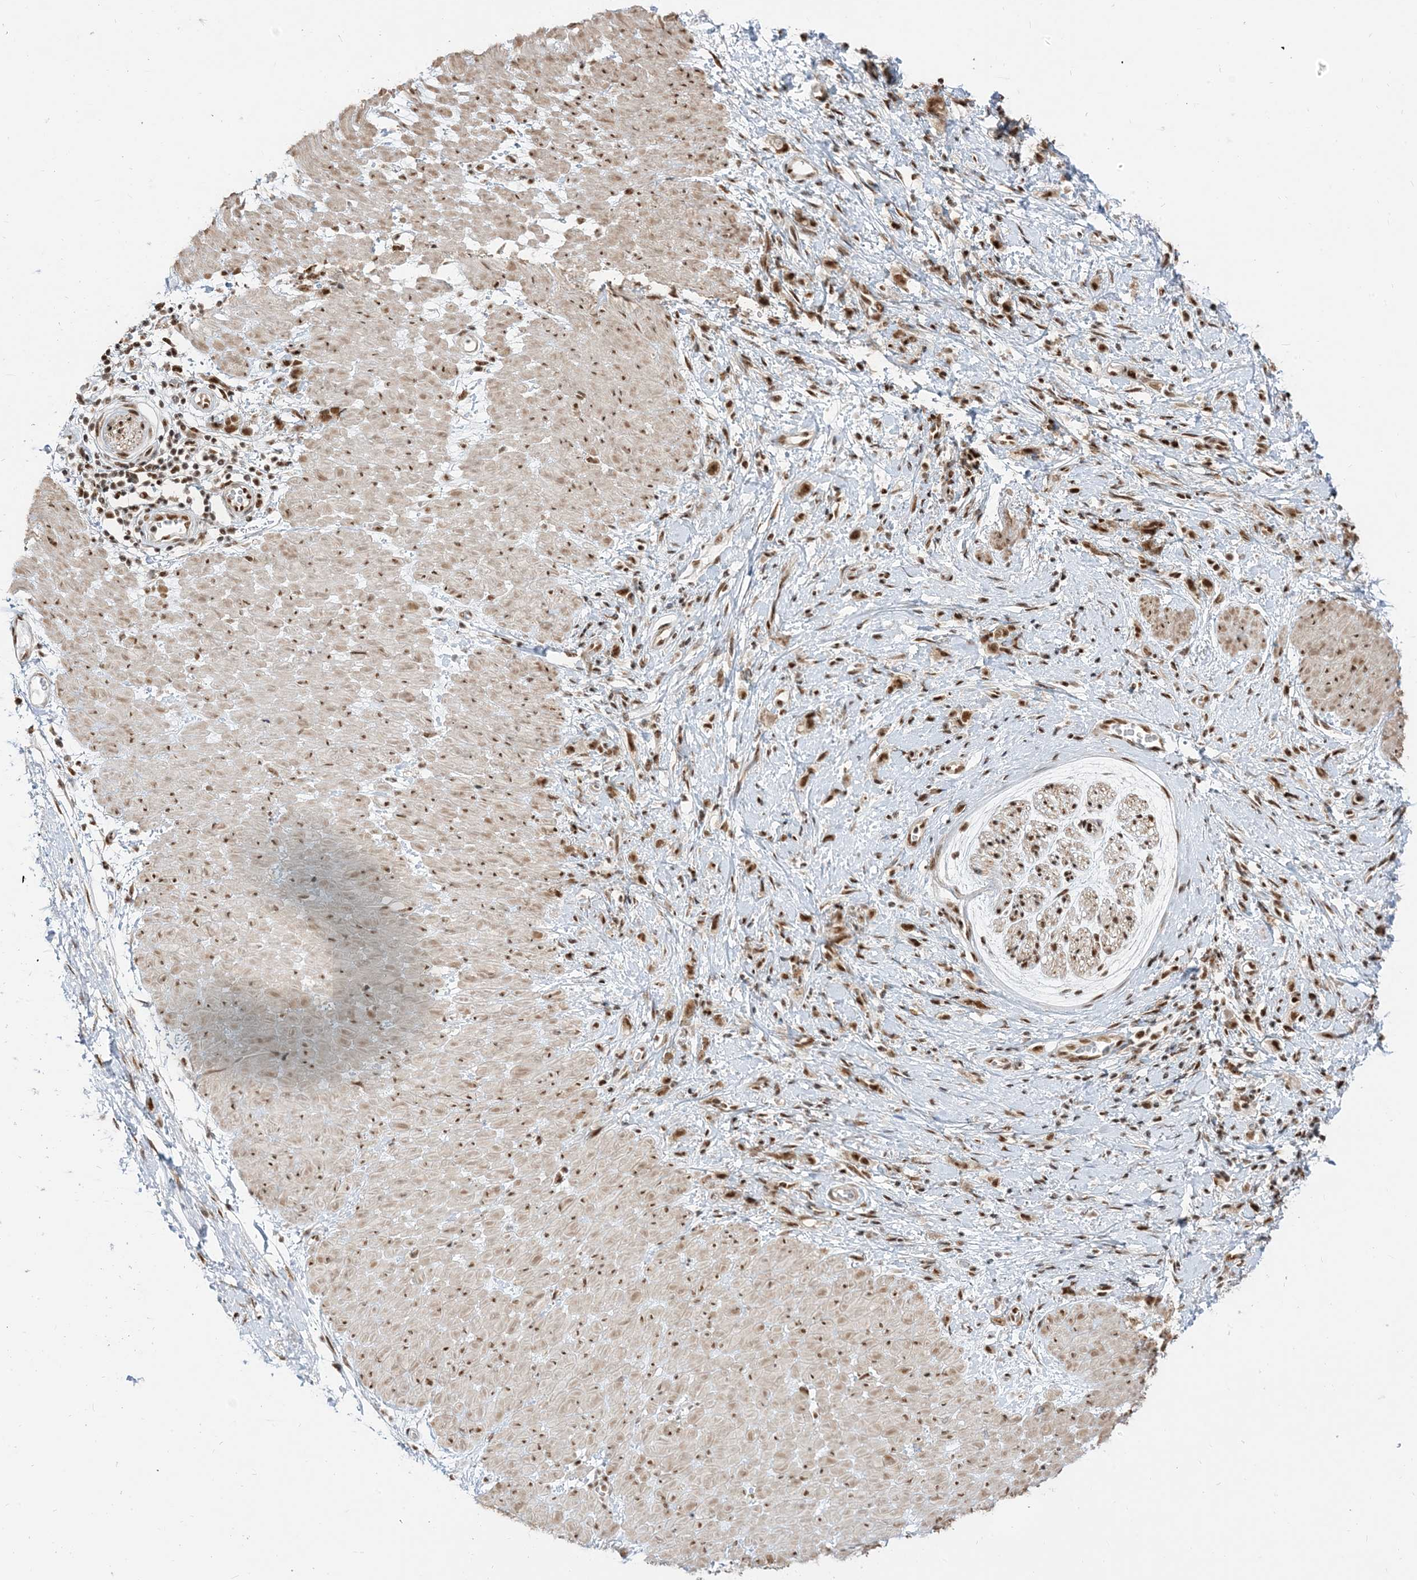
{"staining": {"intensity": "moderate", "quantity": ">75%", "location": "nuclear"}, "tissue": "stomach cancer", "cell_type": "Tumor cells", "image_type": "cancer", "snomed": [{"axis": "morphology", "description": "Adenocarcinoma, NOS"}, {"axis": "topography", "description": "Stomach"}], "caption": "Brown immunohistochemical staining in stomach cancer (adenocarcinoma) shows moderate nuclear staining in about >75% of tumor cells.", "gene": "ARGLU1", "patient": {"sex": "female", "age": 76}}